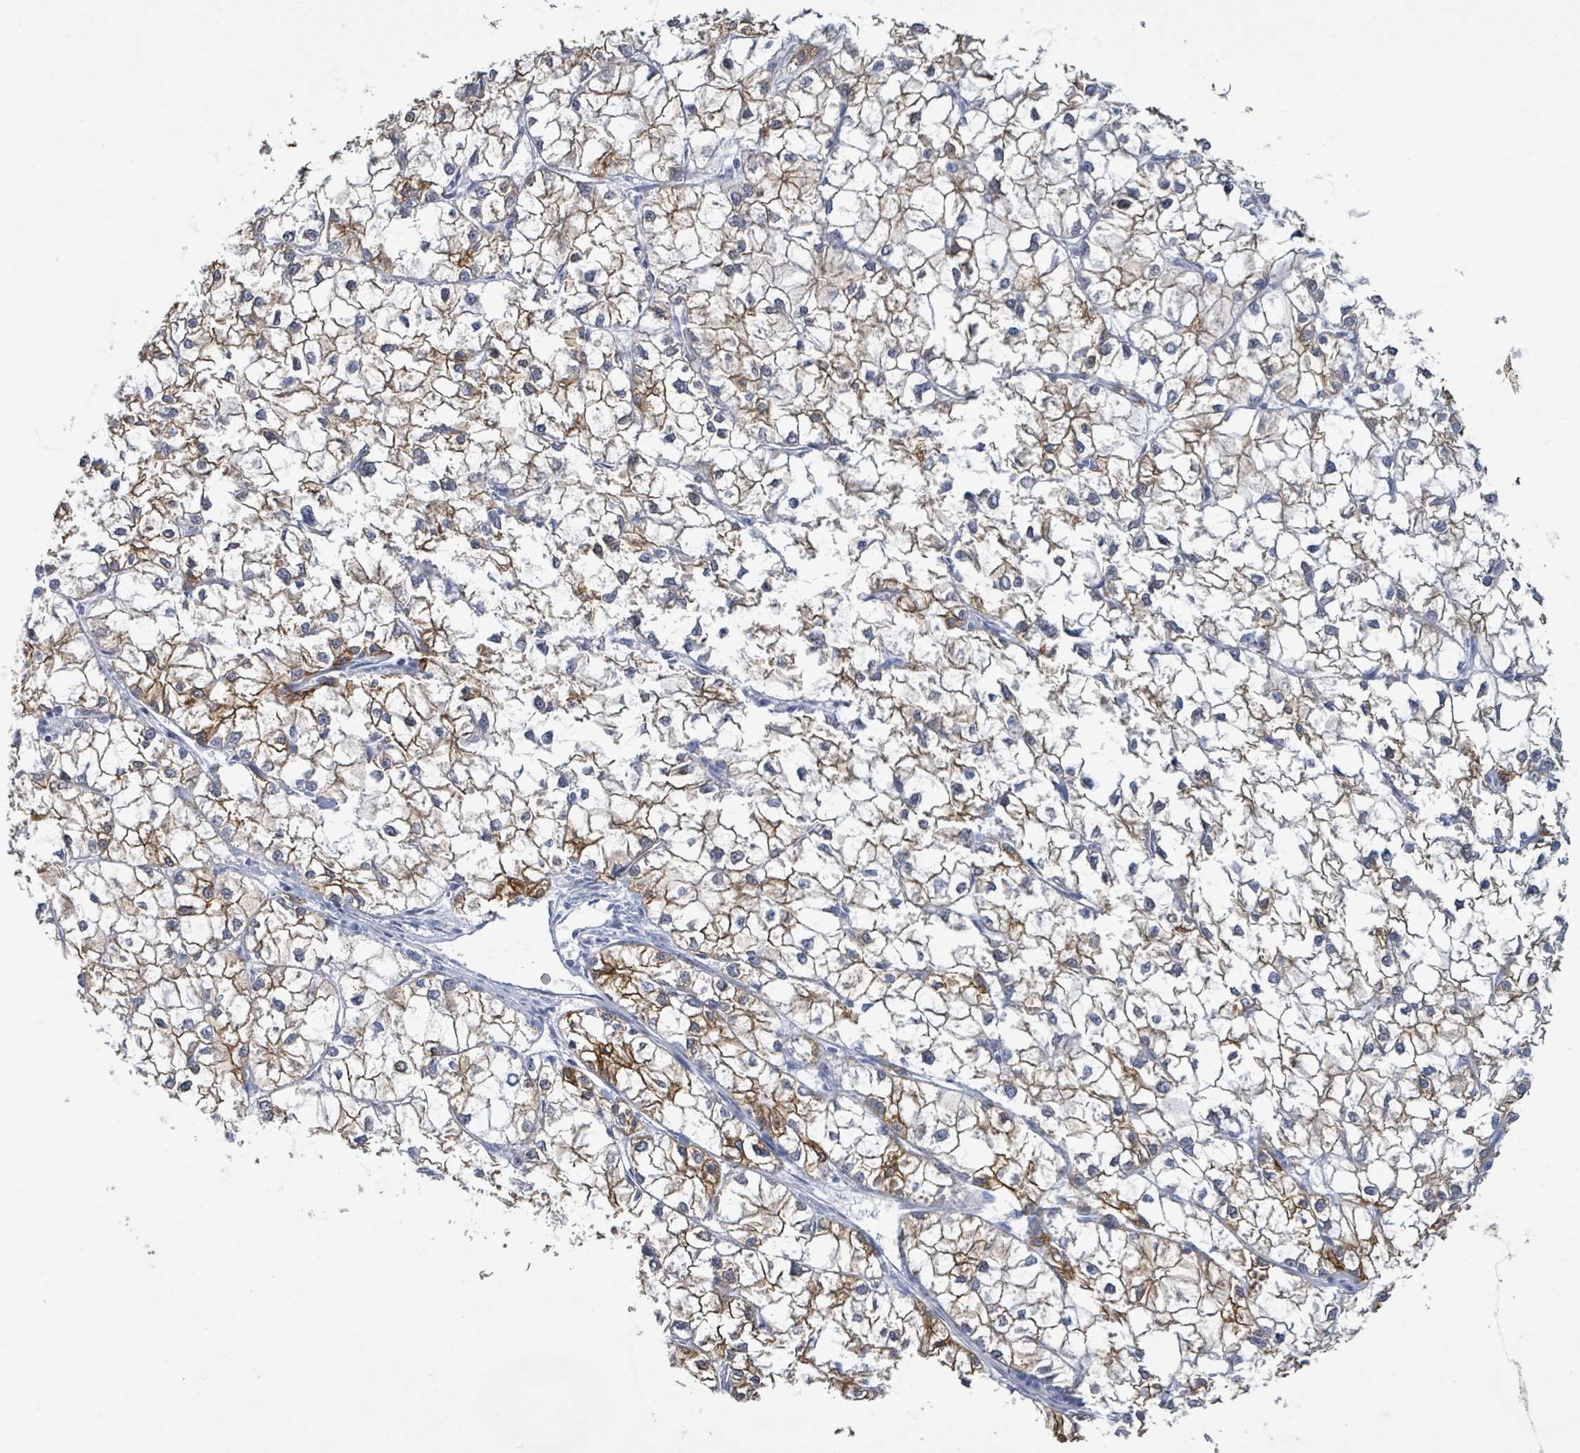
{"staining": {"intensity": "moderate", "quantity": "25%-75%", "location": "cytoplasmic/membranous"}, "tissue": "liver cancer", "cell_type": "Tumor cells", "image_type": "cancer", "snomed": [{"axis": "morphology", "description": "Carcinoma, Hepatocellular, NOS"}, {"axis": "topography", "description": "Liver"}], "caption": "A high-resolution image shows immunohistochemistry staining of liver cancer, which demonstrates moderate cytoplasmic/membranous expression in about 25%-75% of tumor cells.", "gene": "KRT8", "patient": {"sex": "female", "age": 43}}